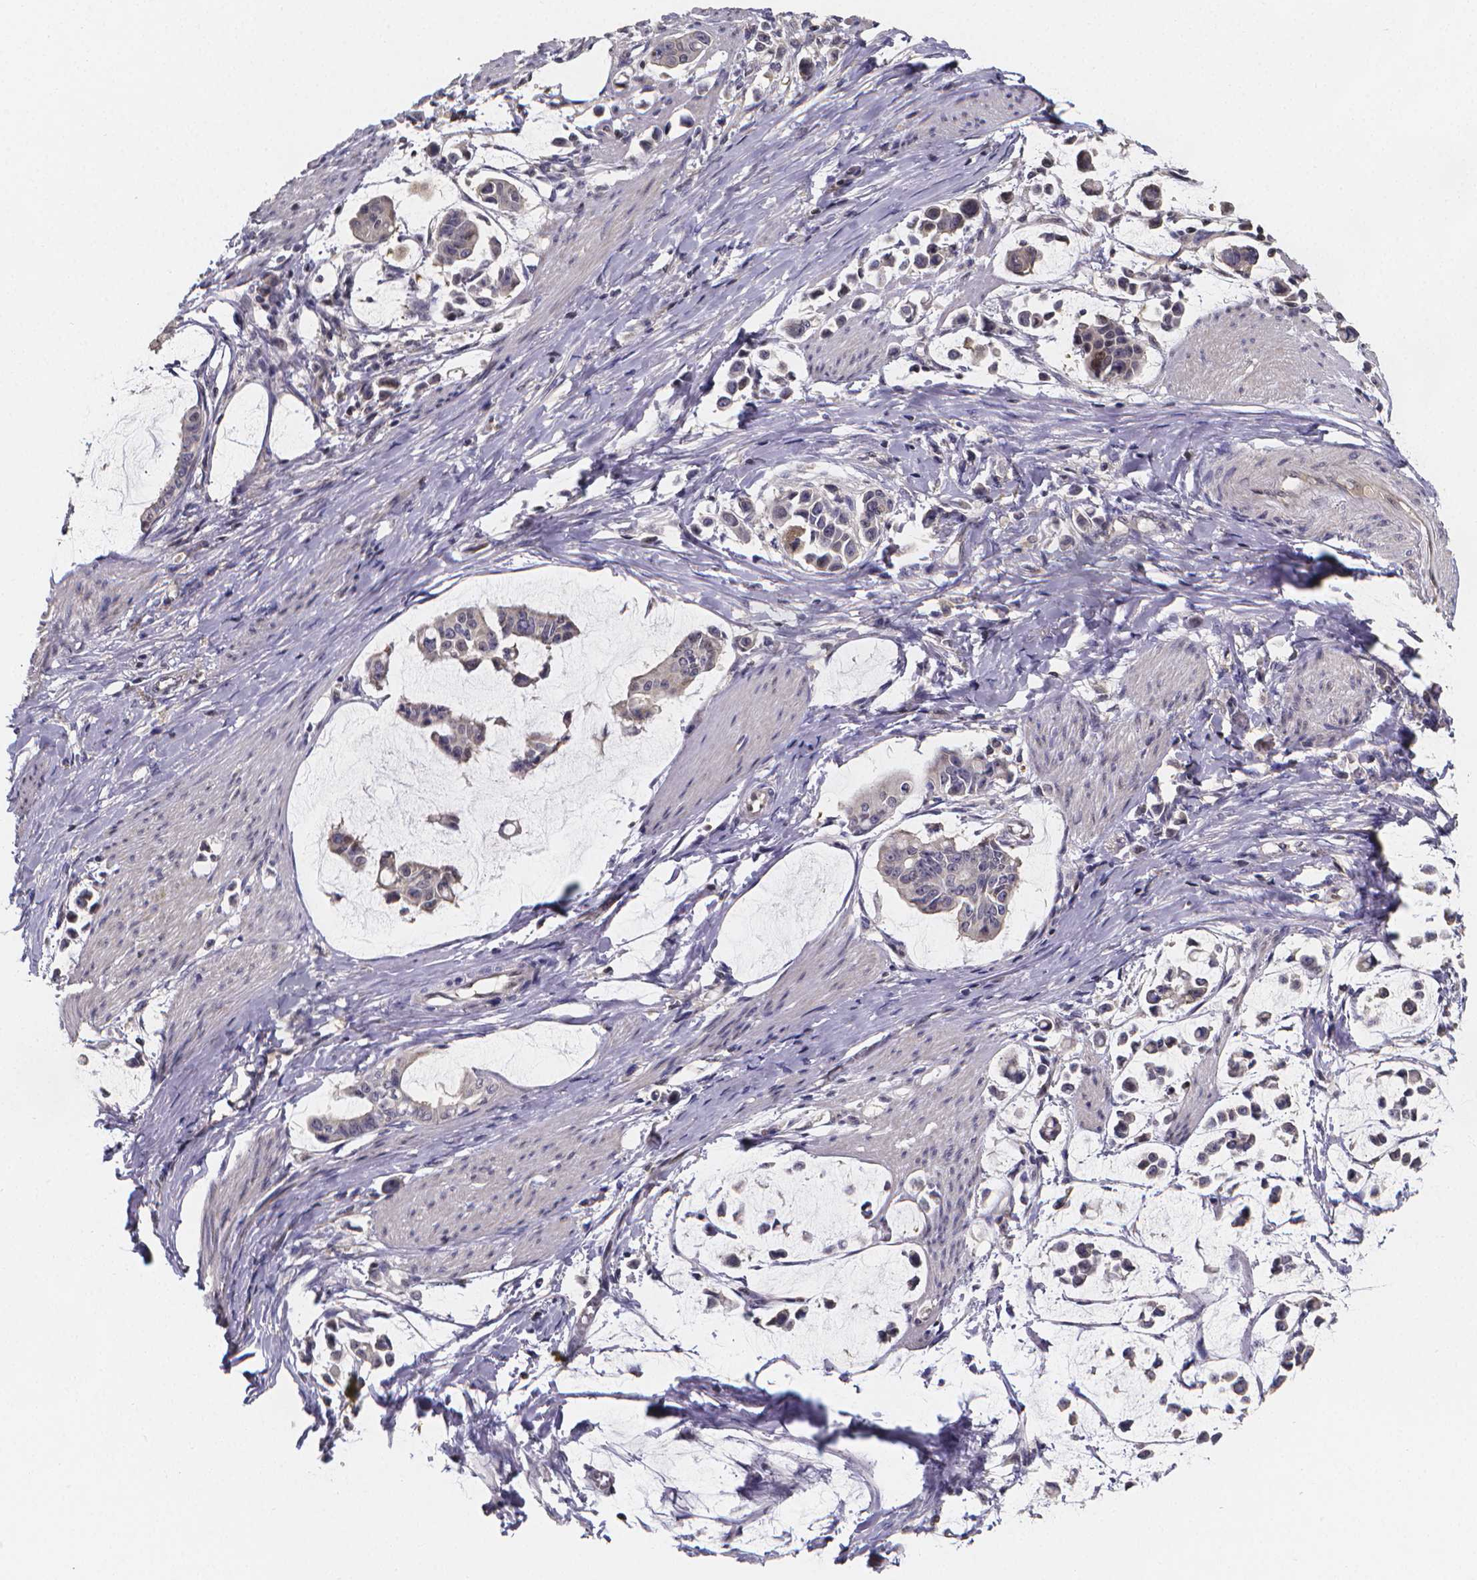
{"staining": {"intensity": "negative", "quantity": "none", "location": "none"}, "tissue": "stomach cancer", "cell_type": "Tumor cells", "image_type": "cancer", "snomed": [{"axis": "morphology", "description": "Adenocarcinoma, NOS"}, {"axis": "topography", "description": "Stomach"}], "caption": "Adenocarcinoma (stomach) was stained to show a protein in brown. There is no significant positivity in tumor cells.", "gene": "PAH", "patient": {"sex": "male", "age": 82}}